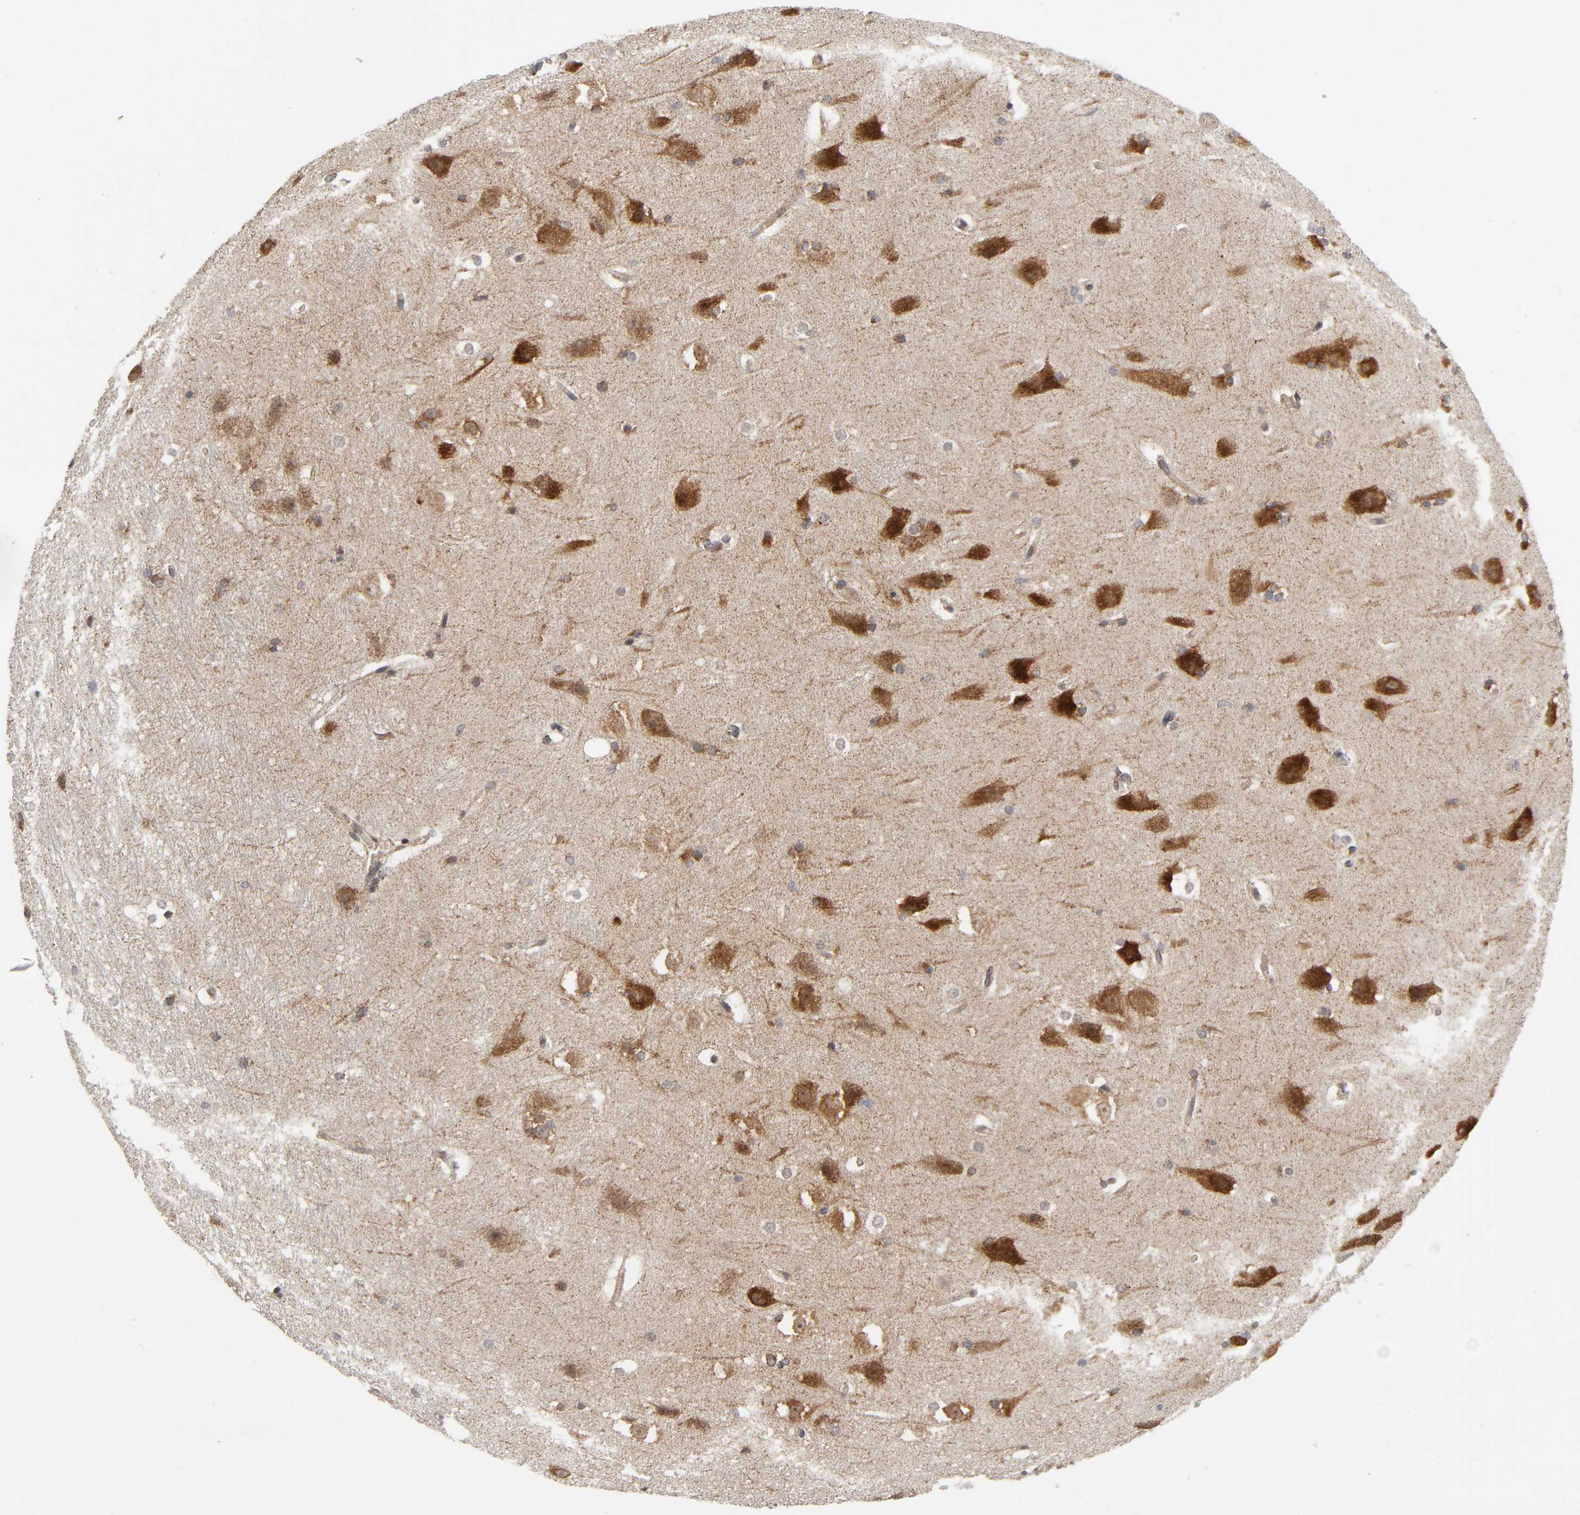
{"staining": {"intensity": "moderate", "quantity": "25%-75%", "location": "cytoplasmic/membranous"}, "tissue": "hippocampus", "cell_type": "Glial cells", "image_type": "normal", "snomed": [{"axis": "morphology", "description": "Normal tissue, NOS"}, {"axis": "topography", "description": "Hippocampus"}], "caption": "Brown immunohistochemical staining in benign human hippocampus reveals moderate cytoplasmic/membranous staining in approximately 25%-75% of glial cells.", "gene": "SLC30A9", "patient": {"sex": "female", "age": 19}}